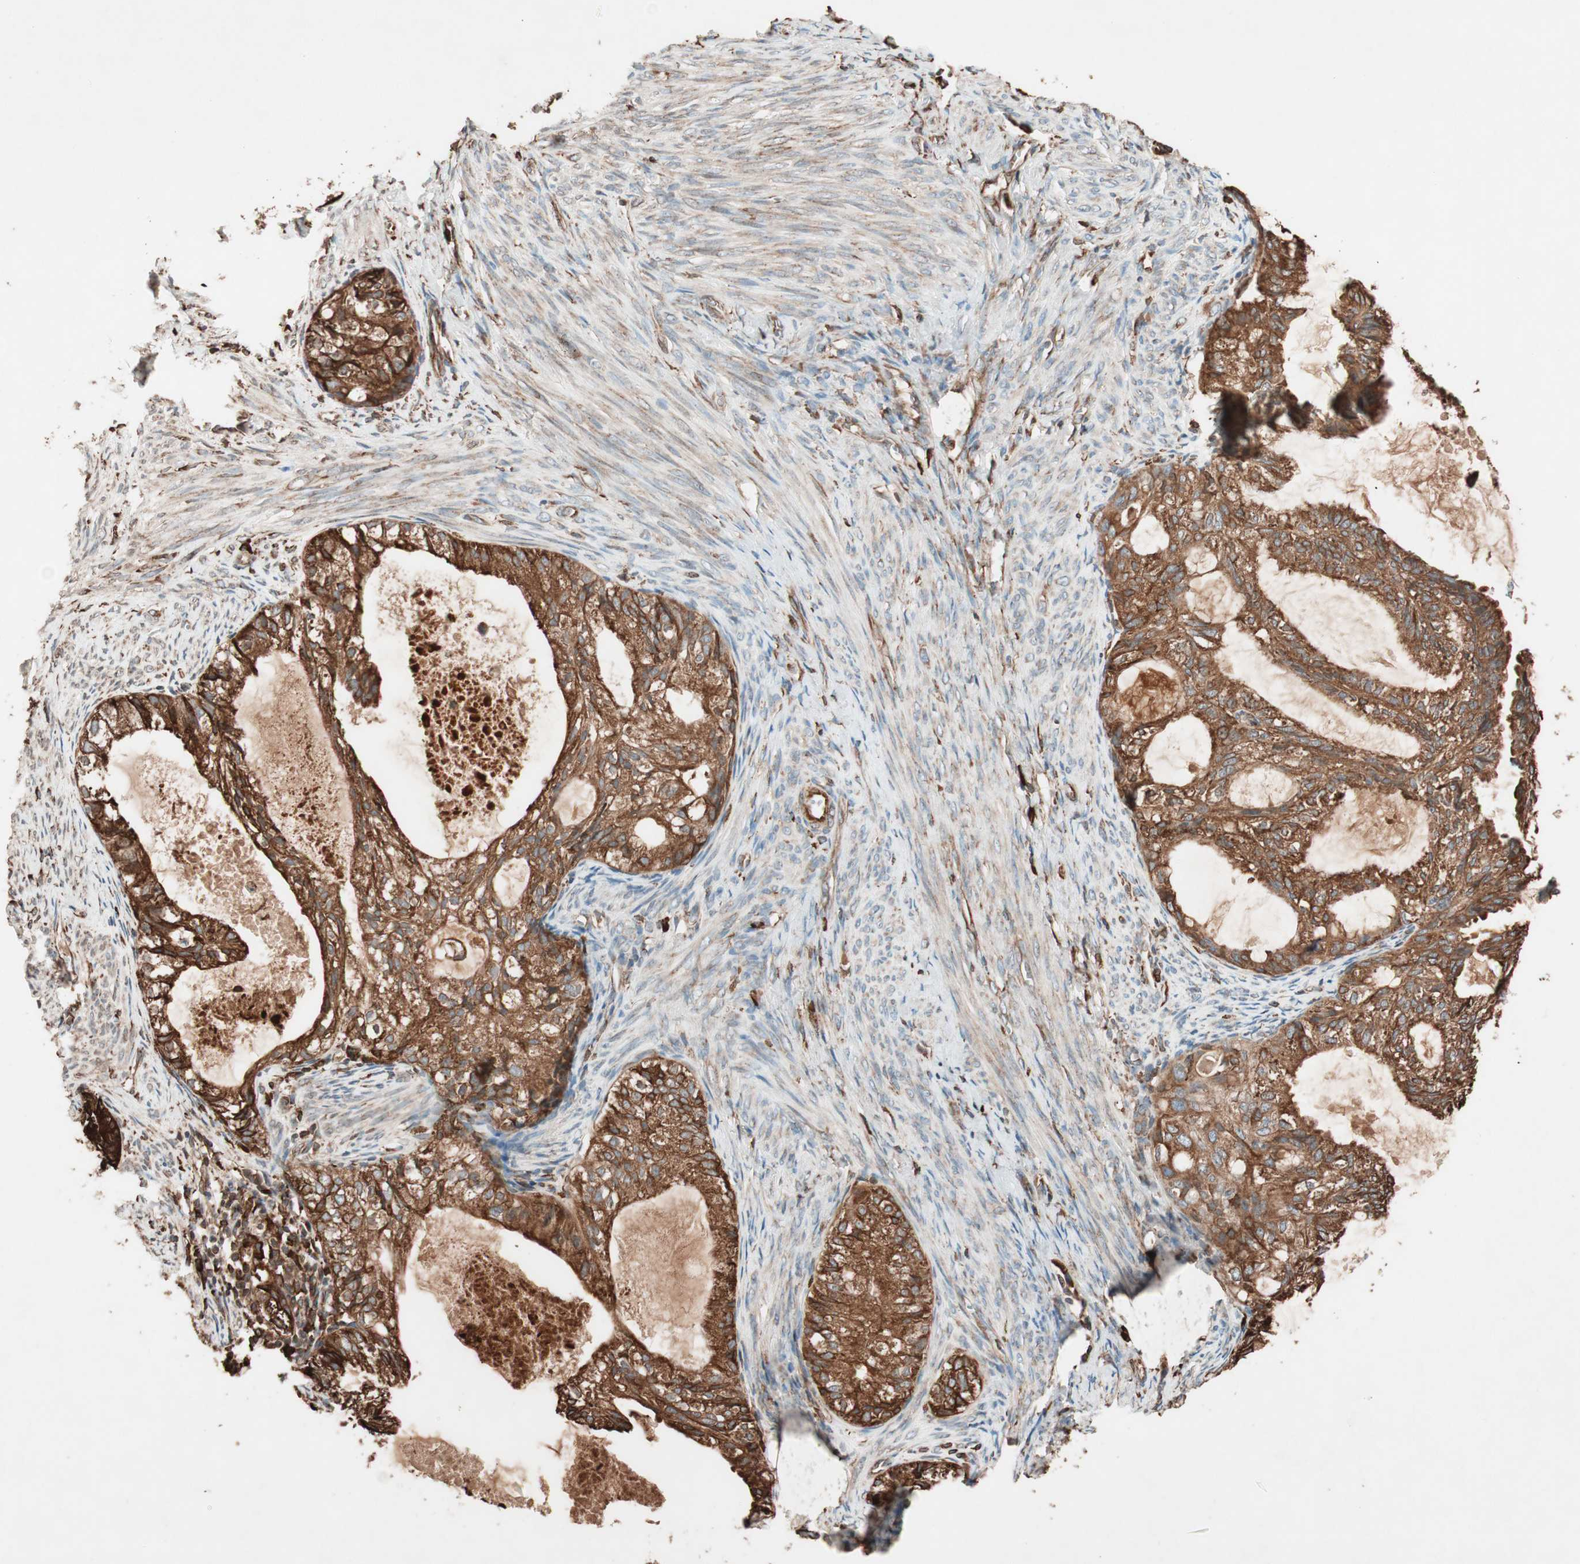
{"staining": {"intensity": "strong", "quantity": ">75%", "location": "cytoplasmic/membranous"}, "tissue": "cervical cancer", "cell_type": "Tumor cells", "image_type": "cancer", "snomed": [{"axis": "morphology", "description": "Normal tissue, NOS"}, {"axis": "morphology", "description": "Adenocarcinoma, NOS"}, {"axis": "topography", "description": "Cervix"}, {"axis": "topography", "description": "Endometrium"}], "caption": "Cervical adenocarcinoma stained with immunohistochemistry demonstrates strong cytoplasmic/membranous staining in about >75% of tumor cells.", "gene": "VEGFA", "patient": {"sex": "female", "age": 86}}